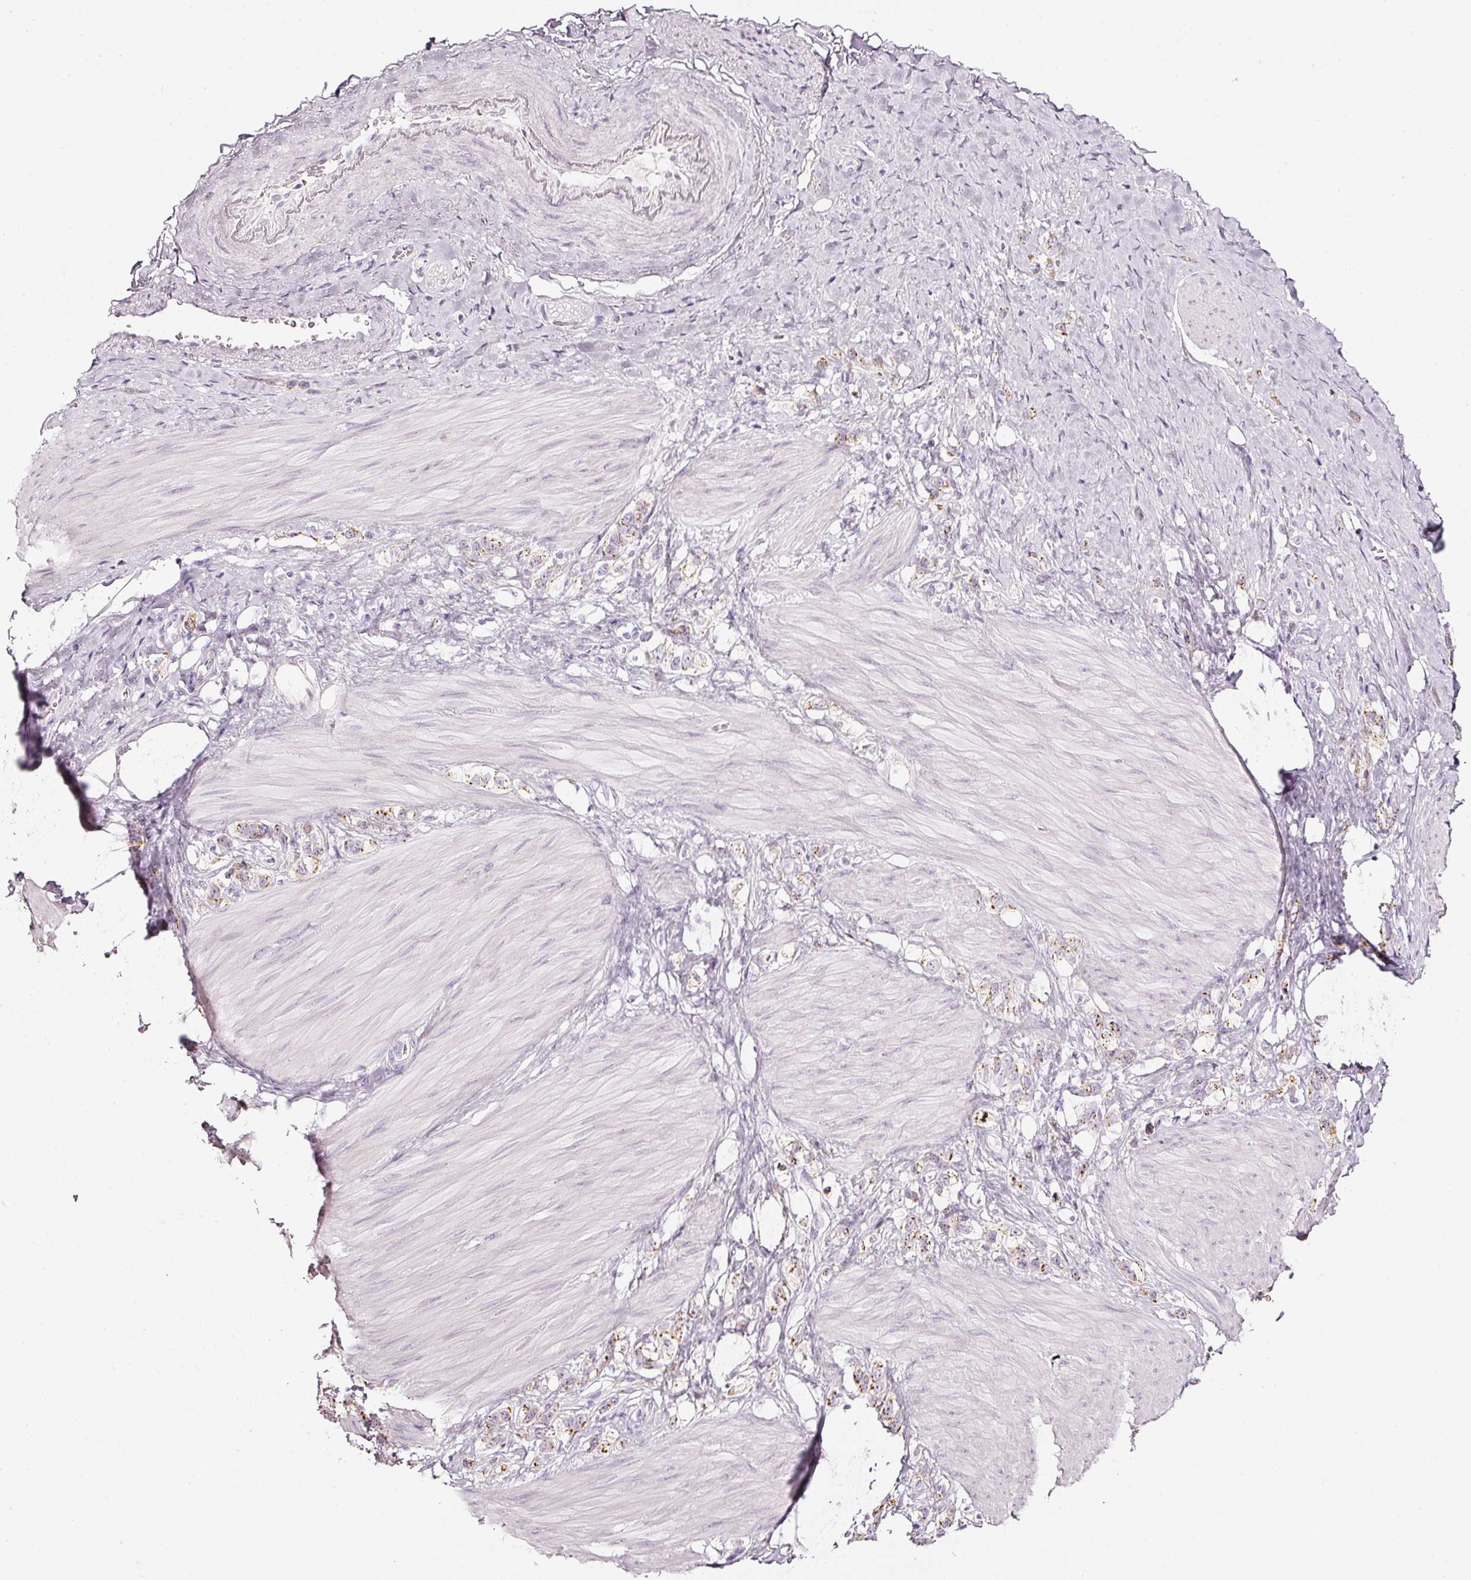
{"staining": {"intensity": "moderate", "quantity": "25%-75%", "location": "cytoplasmic/membranous"}, "tissue": "stomach cancer", "cell_type": "Tumor cells", "image_type": "cancer", "snomed": [{"axis": "morphology", "description": "Adenocarcinoma, NOS"}, {"axis": "topography", "description": "Stomach"}], "caption": "Protein staining displays moderate cytoplasmic/membranous positivity in about 25%-75% of tumor cells in adenocarcinoma (stomach).", "gene": "SDF4", "patient": {"sex": "female", "age": 65}}